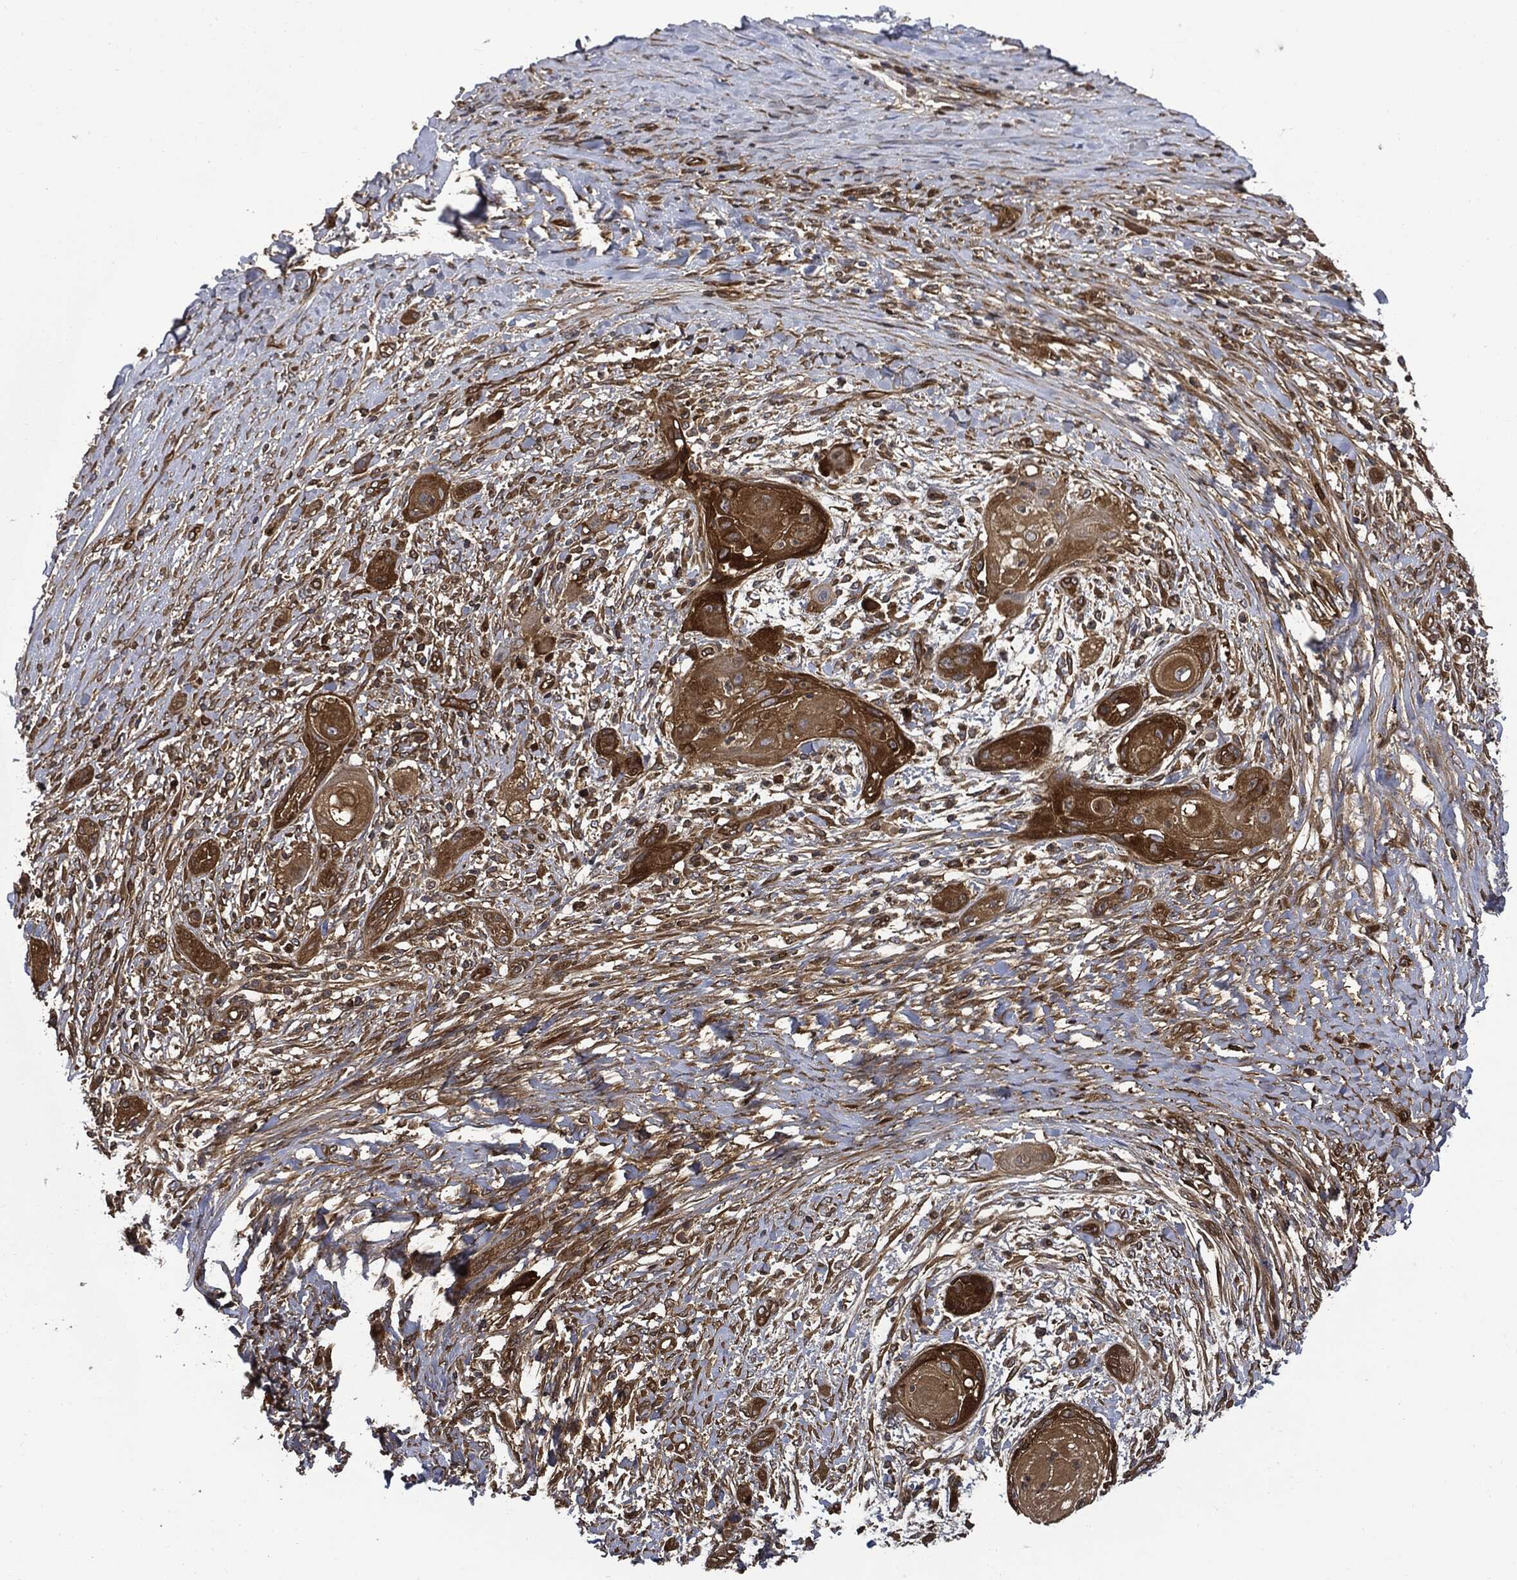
{"staining": {"intensity": "strong", "quantity": ">75%", "location": "cytoplasmic/membranous"}, "tissue": "skin cancer", "cell_type": "Tumor cells", "image_type": "cancer", "snomed": [{"axis": "morphology", "description": "Squamous cell carcinoma, NOS"}, {"axis": "topography", "description": "Skin"}], "caption": "Strong cytoplasmic/membranous protein positivity is seen in approximately >75% of tumor cells in skin cancer (squamous cell carcinoma).", "gene": "XPNPEP1", "patient": {"sex": "male", "age": 62}}